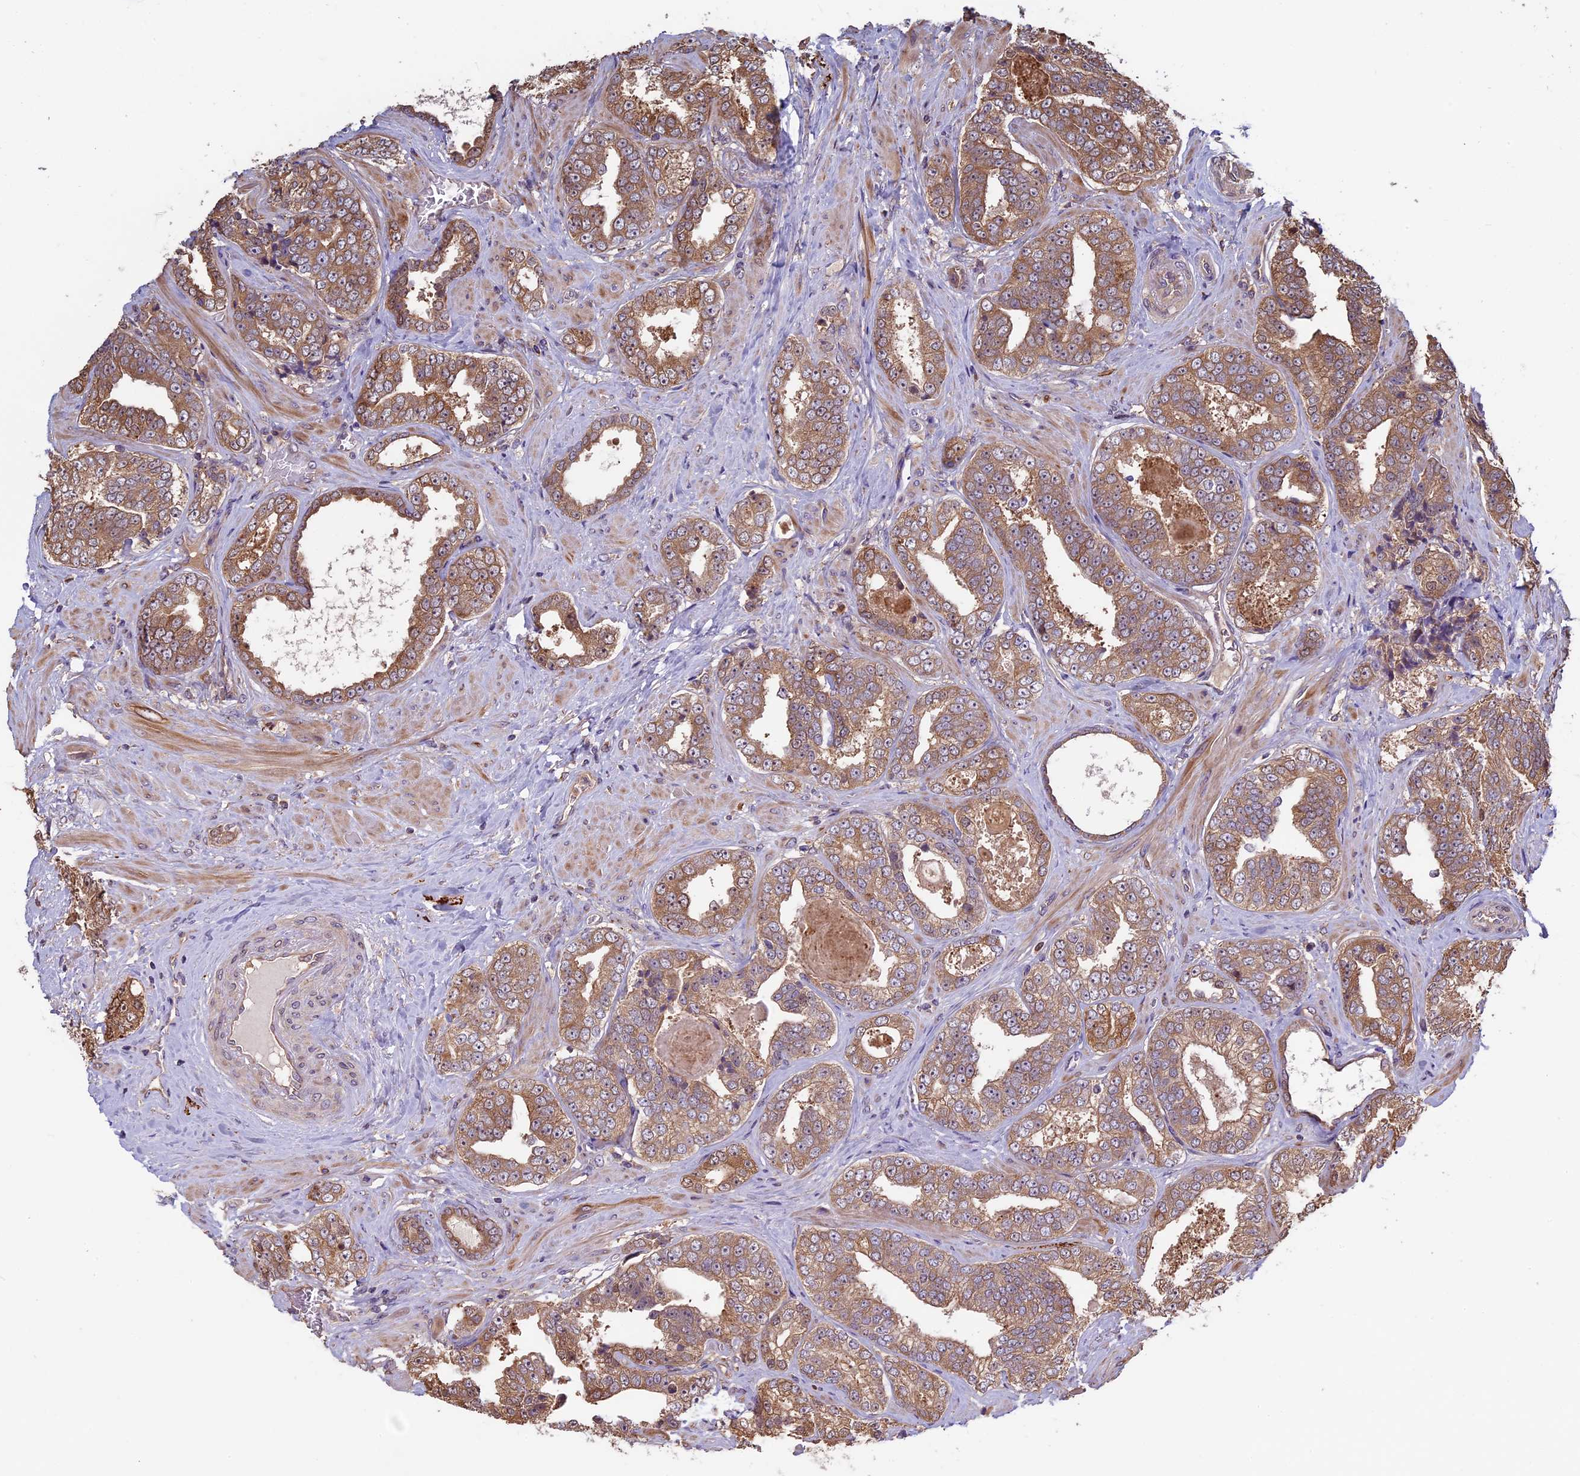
{"staining": {"intensity": "moderate", "quantity": ">75%", "location": "cytoplasmic/membranous"}, "tissue": "prostate cancer", "cell_type": "Tumor cells", "image_type": "cancer", "snomed": [{"axis": "morphology", "description": "Adenocarcinoma, High grade"}, {"axis": "topography", "description": "Prostate"}], "caption": "Adenocarcinoma (high-grade) (prostate) tissue demonstrates moderate cytoplasmic/membranous staining in approximately >75% of tumor cells, visualized by immunohistochemistry.", "gene": "VWA3A", "patient": {"sex": "male", "age": 67}}